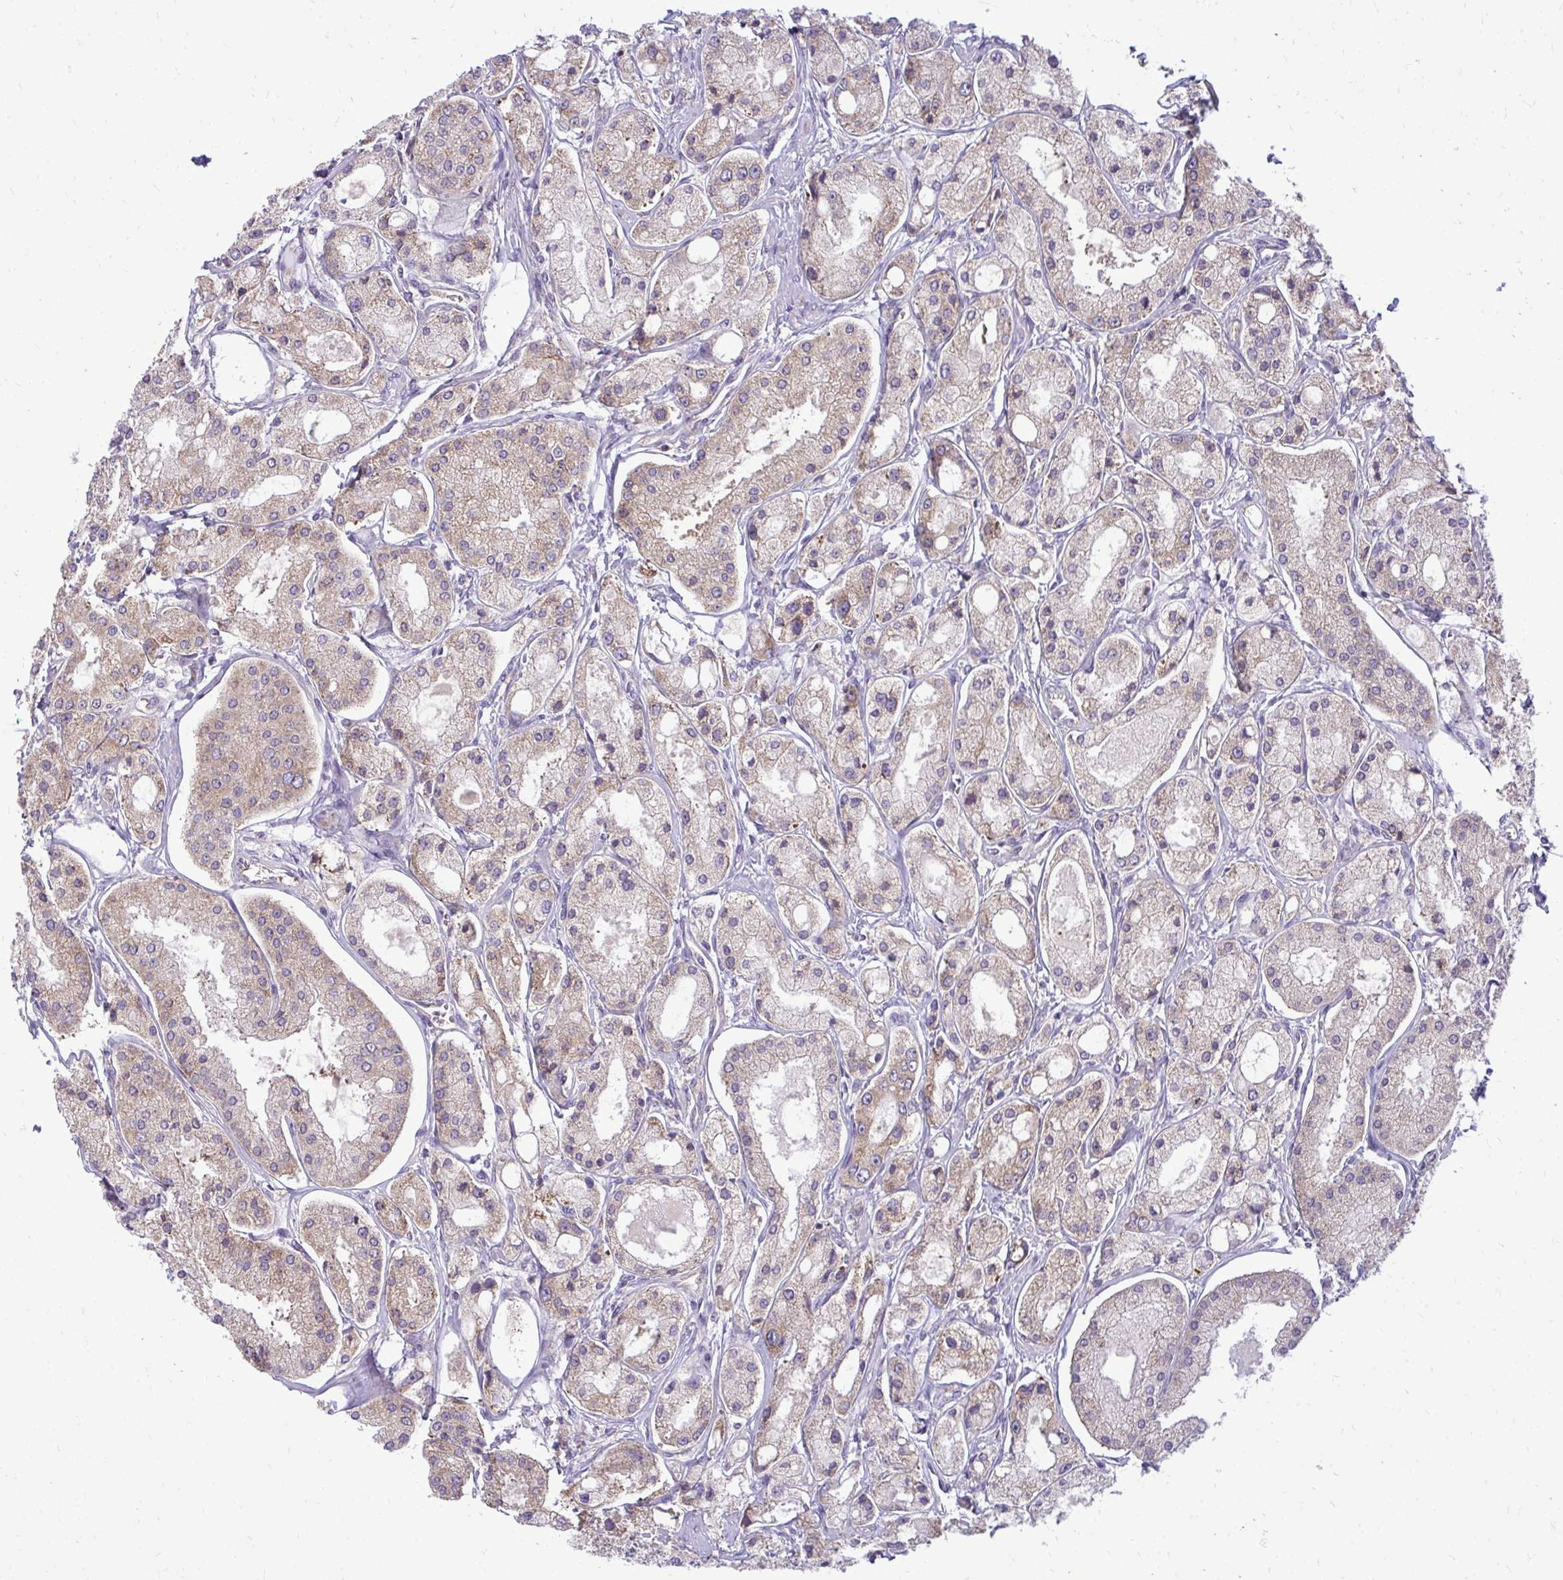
{"staining": {"intensity": "weak", "quantity": ">75%", "location": "cytoplasmic/membranous"}, "tissue": "prostate cancer", "cell_type": "Tumor cells", "image_type": "cancer", "snomed": [{"axis": "morphology", "description": "Adenocarcinoma, High grade"}, {"axis": "topography", "description": "Prostate"}], "caption": "Adenocarcinoma (high-grade) (prostate) stained with a protein marker exhibits weak staining in tumor cells.", "gene": "RPLP2", "patient": {"sex": "male", "age": 66}}